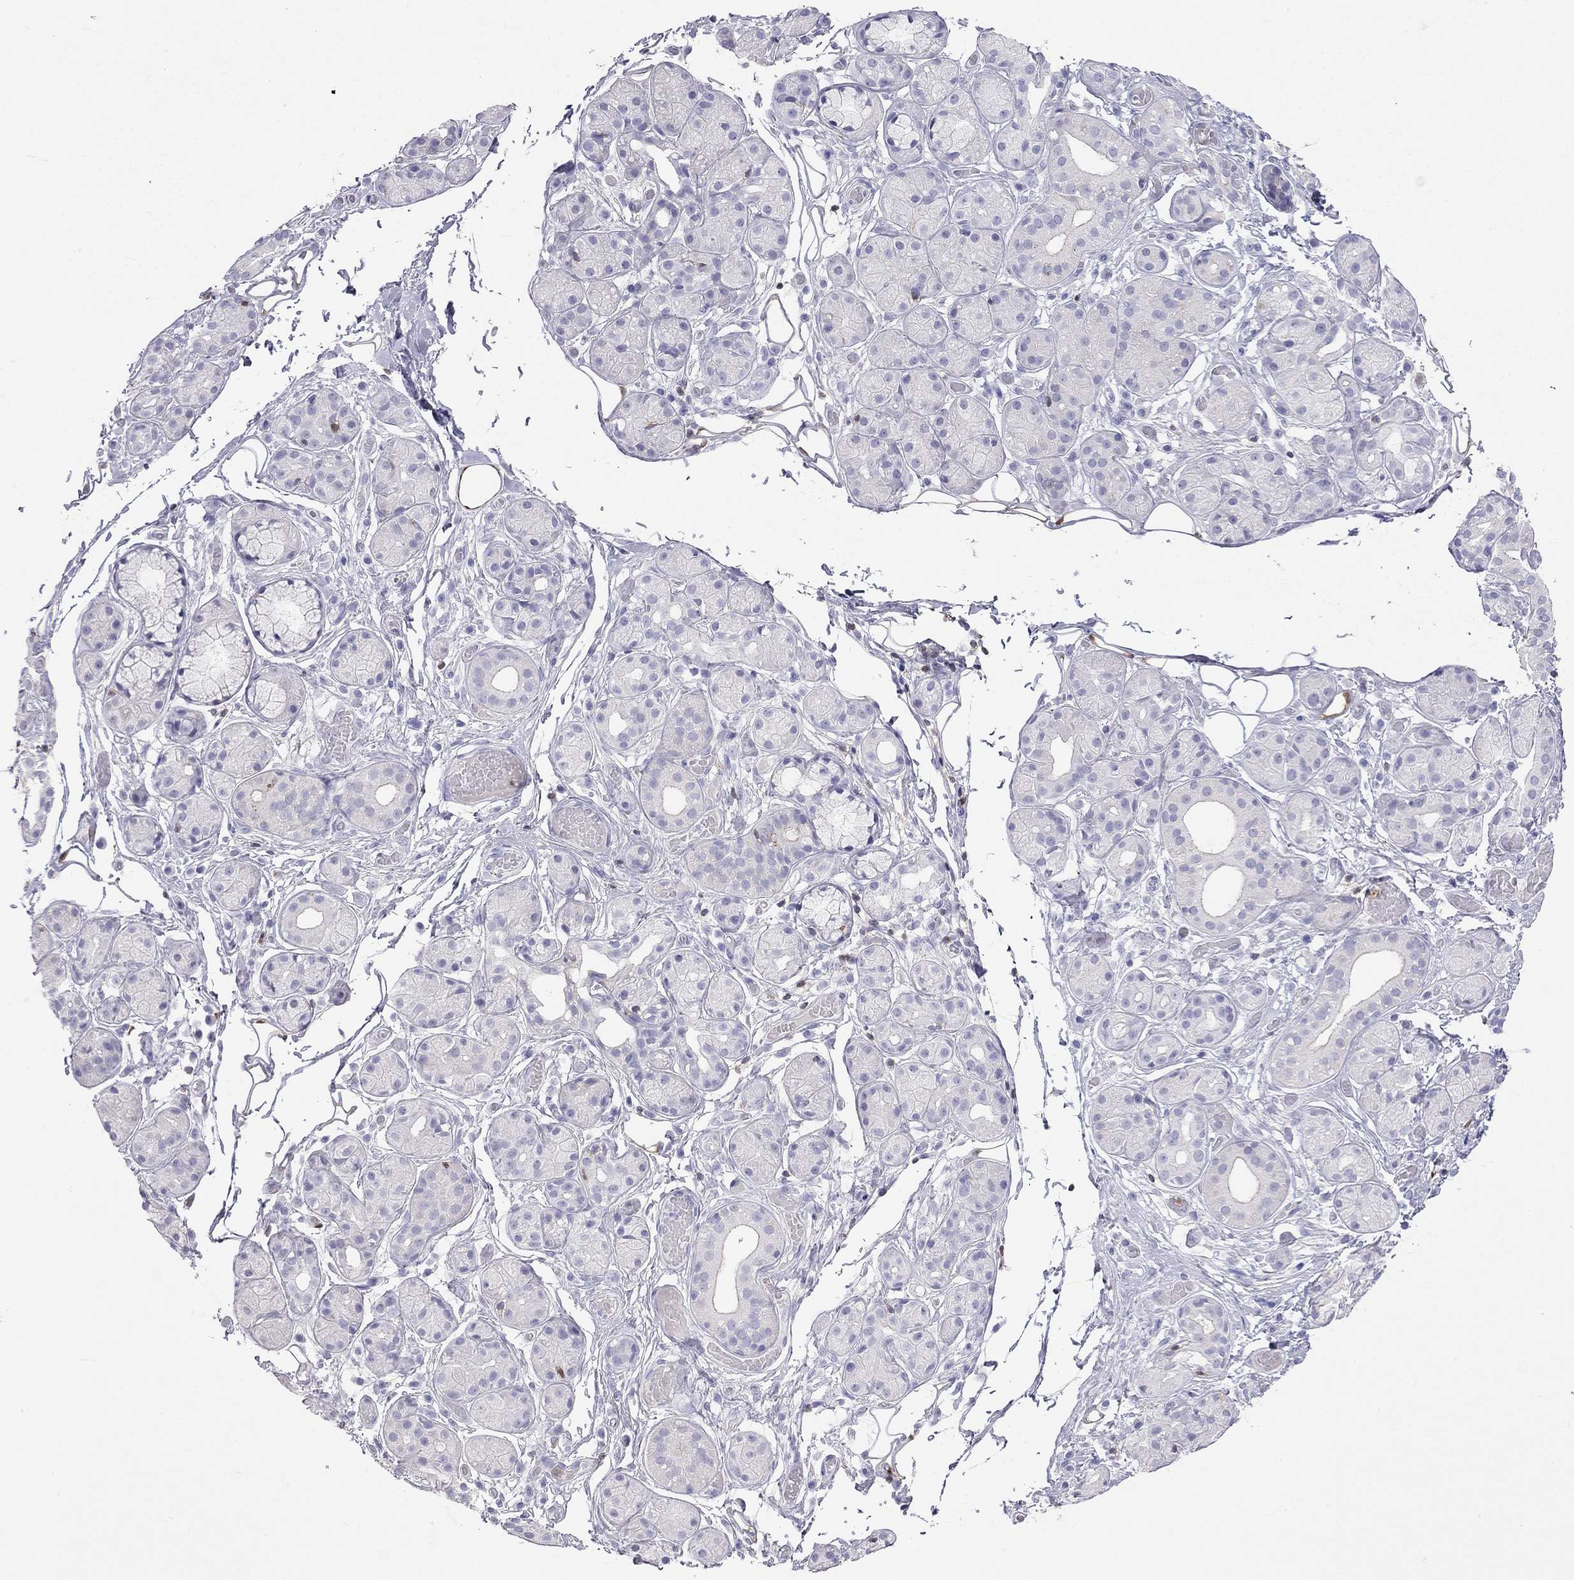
{"staining": {"intensity": "negative", "quantity": "none", "location": "none"}, "tissue": "salivary gland", "cell_type": "Glandular cells", "image_type": "normal", "snomed": [{"axis": "morphology", "description": "Normal tissue, NOS"}, {"axis": "topography", "description": "Salivary gland"}, {"axis": "topography", "description": "Peripheral nerve tissue"}], "caption": "DAB immunohistochemical staining of unremarkable salivary gland exhibits no significant expression in glandular cells. (Brightfield microscopy of DAB immunohistochemistry (IHC) at high magnification).", "gene": "SH2D2A", "patient": {"sex": "male", "age": 71}}